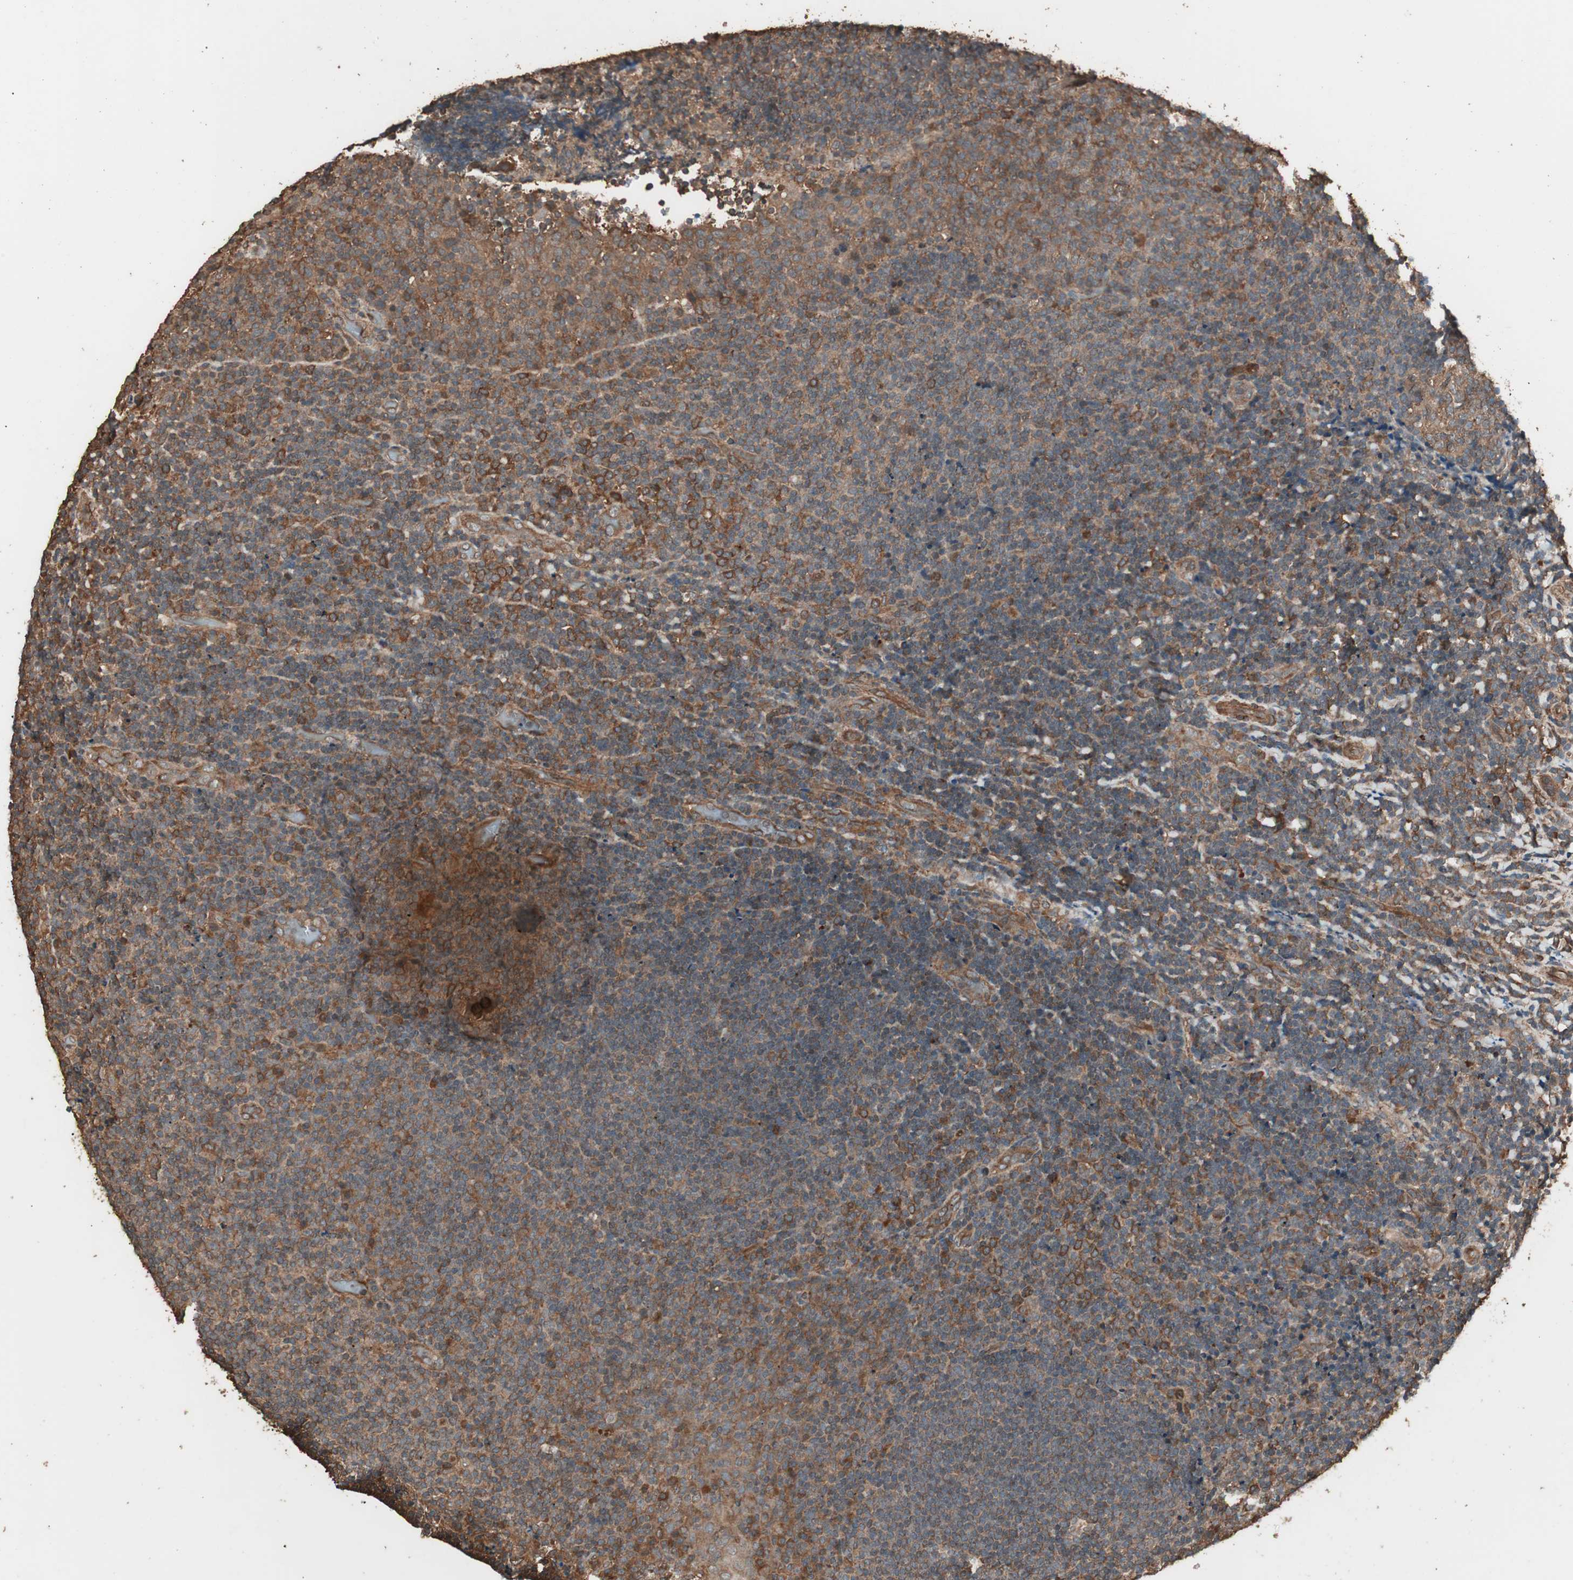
{"staining": {"intensity": "moderate", "quantity": "25%-75%", "location": "cytoplasmic/membranous"}, "tissue": "lymphoma", "cell_type": "Tumor cells", "image_type": "cancer", "snomed": [{"axis": "morphology", "description": "Malignant lymphoma, non-Hodgkin's type, High grade"}, {"axis": "topography", "description": "Tonsil"}], "caption": "Immunohistochemistry (DAB) staining of human malignant lymphoma, non-Hodgkin's type (high-grade) reveals moderate cytoplasmic/membranous protein expression in approximately 25%-75% of tumor cells.", "gene": "CCN4", "patient": {"sex": "female", "age": 36}}